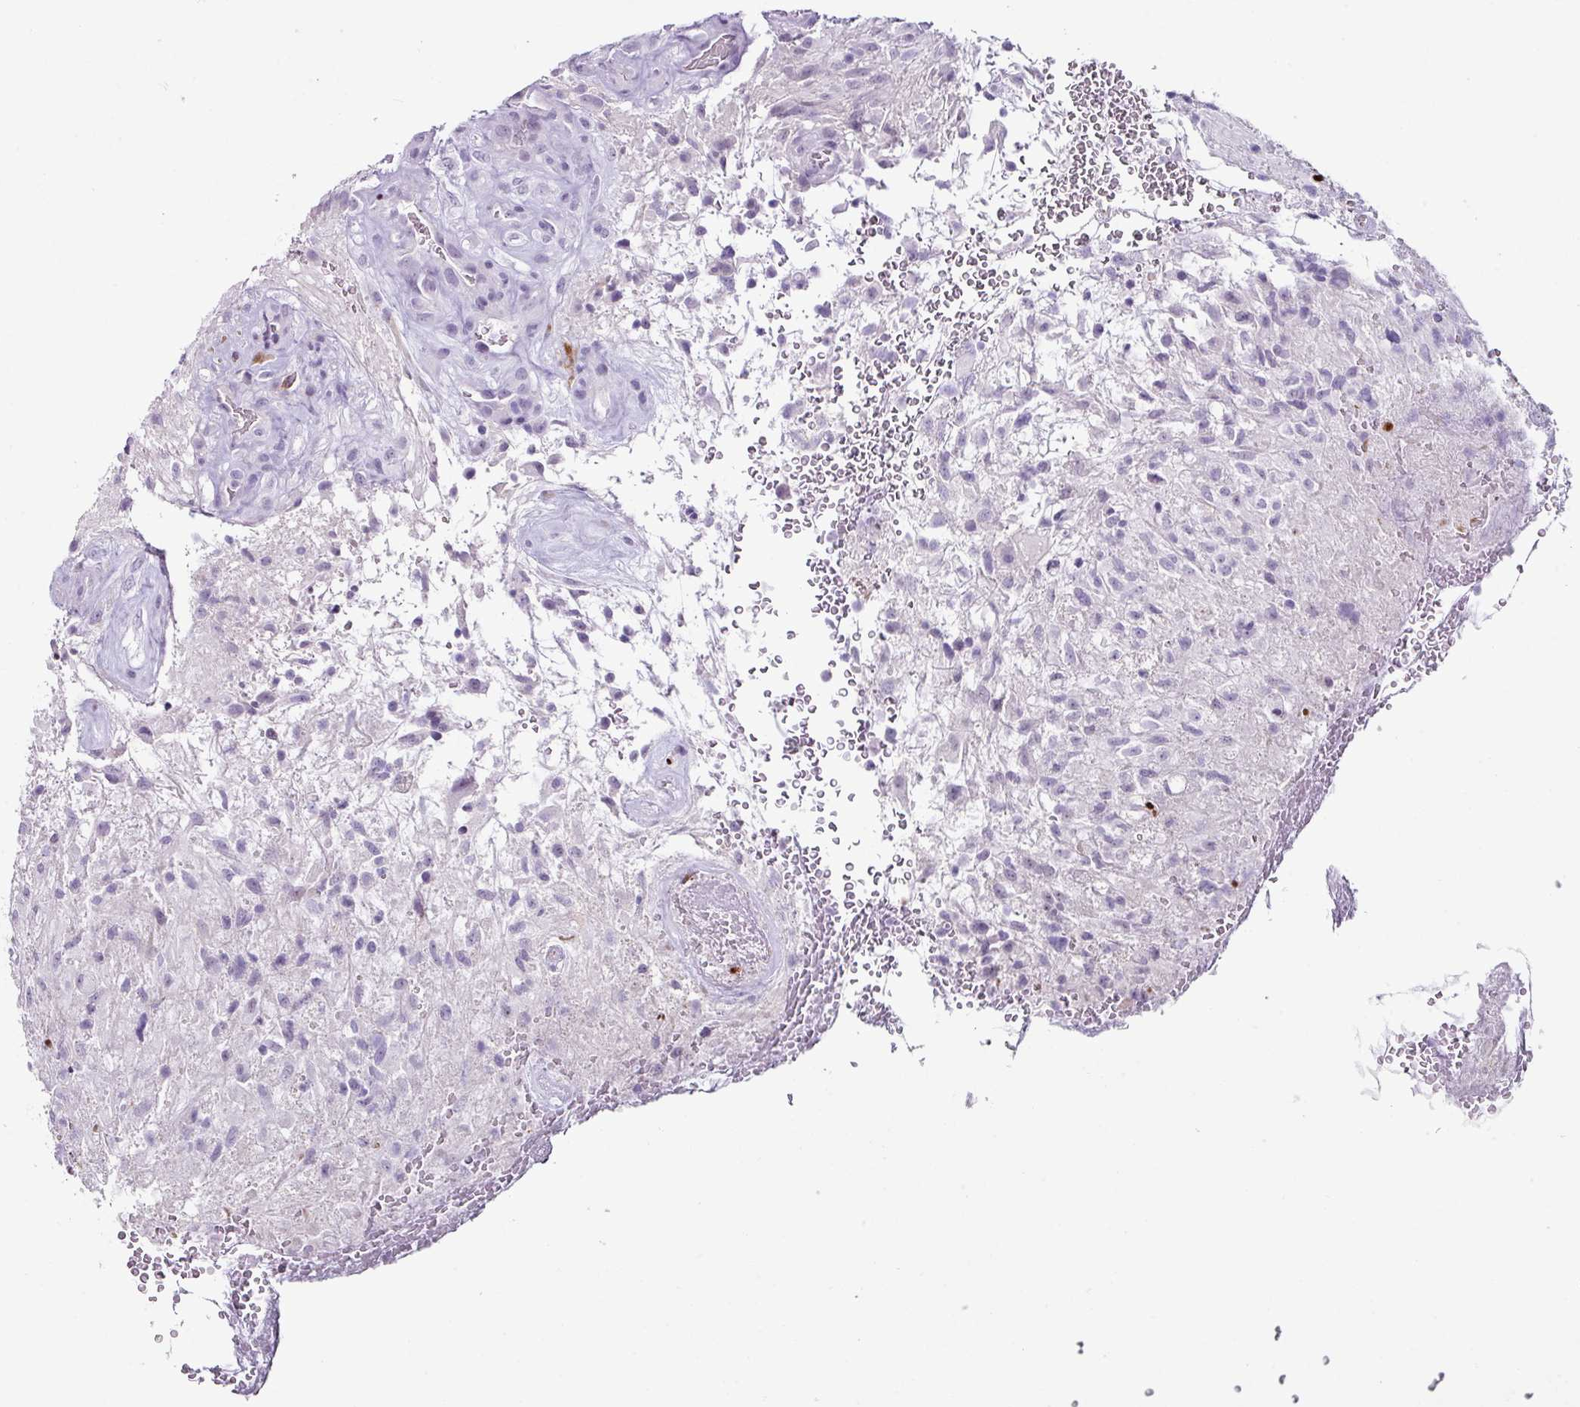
{"staining": {"intensity": "negative", "quantity": "none", "location": "none"}, "tissue": "glioma", "cell_type": "Tumor cells", "image_type": "cancer", "snomed": [{"axis": "morphology", "description": "Glioma, malignant, High grade"}, {"axis": "topography", "description": "Brain"}], "caption": "Glioma was stained to show a protein in brown. There is no significant staining in tumor cells.", "gene": "TRA2A", "patient": {"sex": "male", "age": 56}}